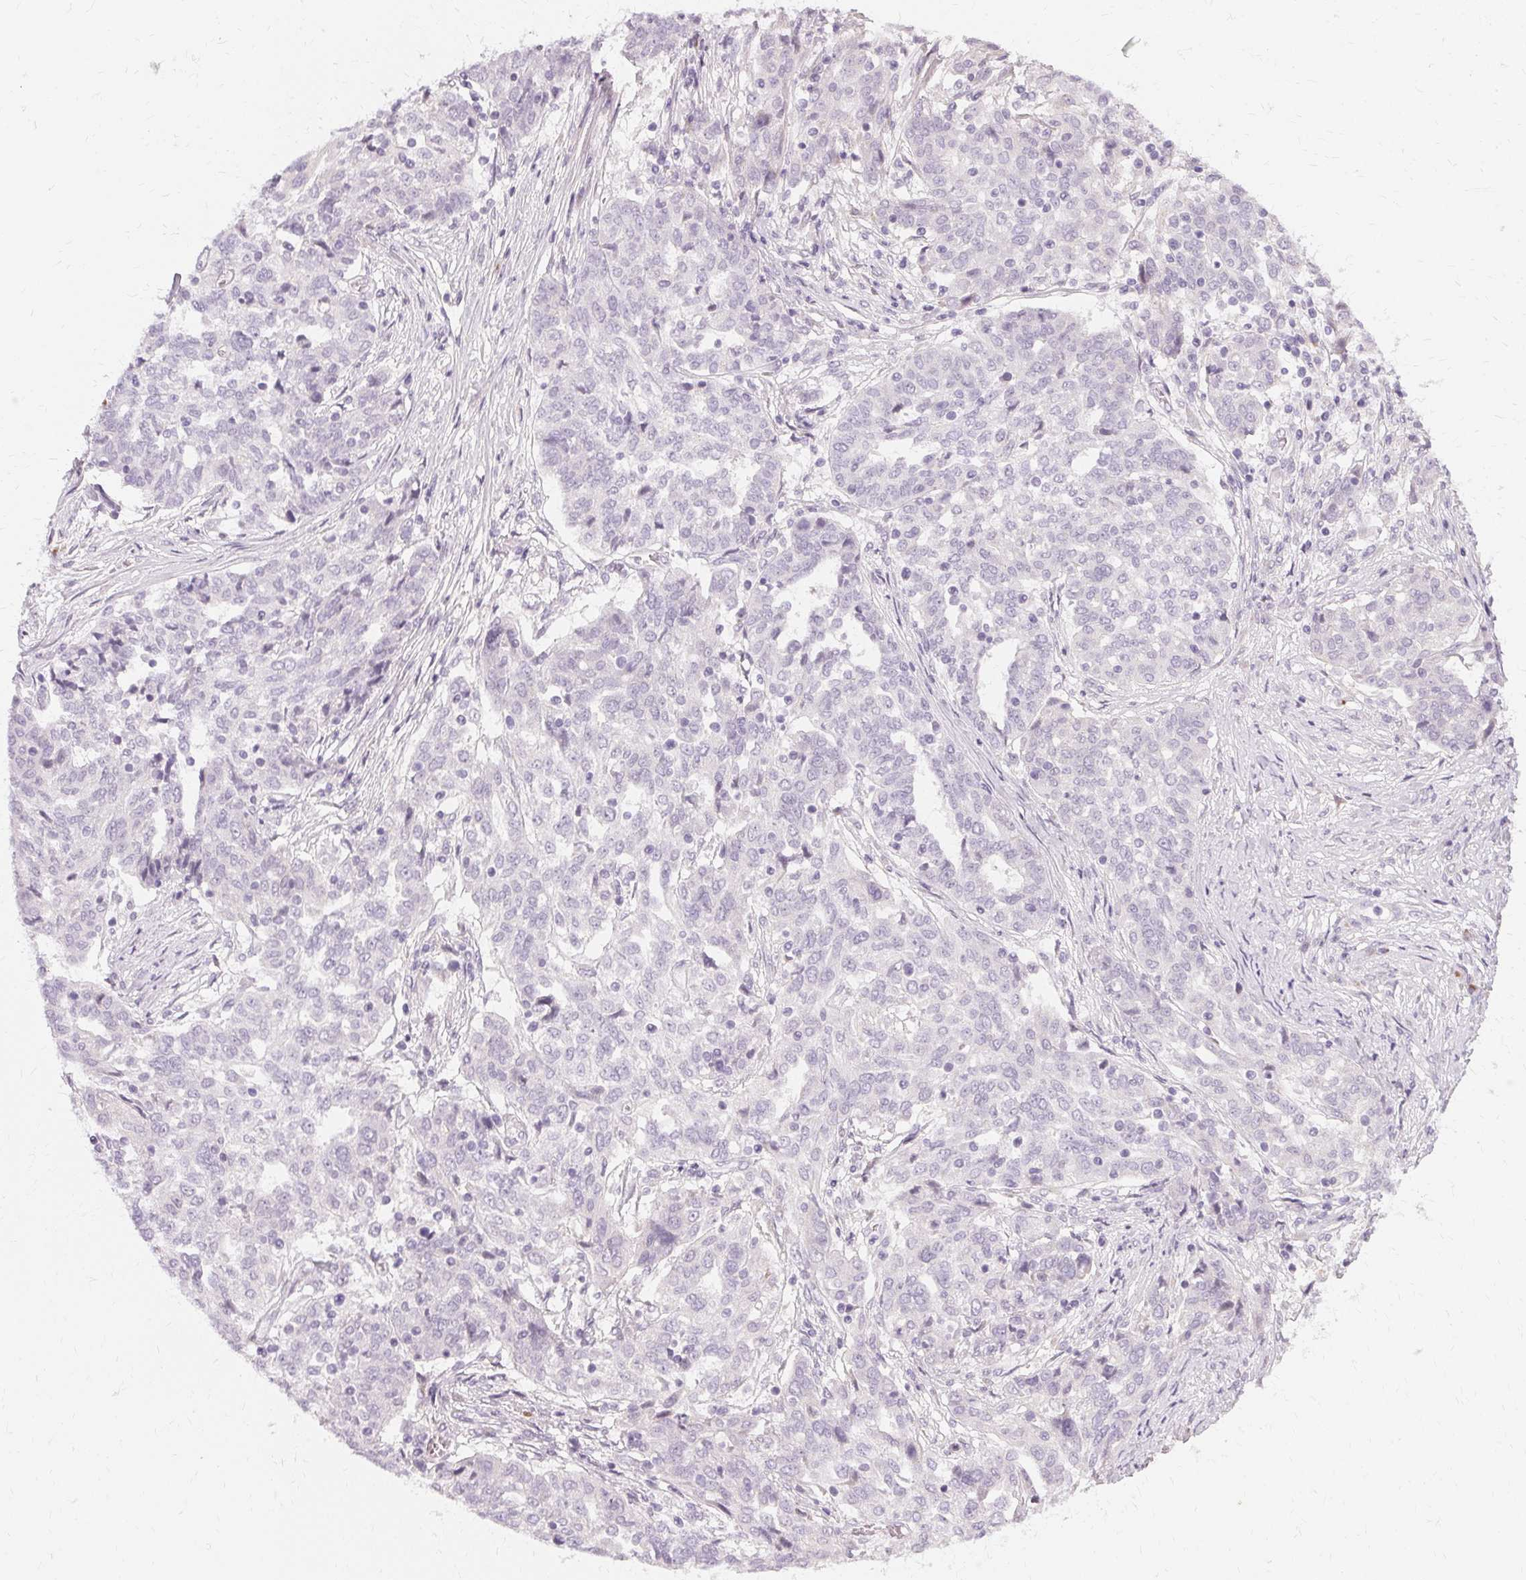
{"staining": {"intensity": "negative", "quantity": "none", "location": "none"}, "tissue": "ovarian cancer", "cell_type": "Tumor cells", "image_type": "cancer", "snomed": [{"axis": "morphology", "description": "Cystadenocarcinoma, serous, NOS"}, {"axis": "topography", "description": "Ovary"}], "caption": "Immunohistochemistry (IHC) of serous cystadenocarcinoma (ovarian) demonstrates no expression in tumor cells. (Stains: DAB (3,3'-diaminobenzidine) immunohistochemistry (IHC) with hematoxylin counter stain, Microscopy: brightfield microscopy at high magnification).", "gene": "FCRL3", "patient": {"sex": "female", "age": 67}}